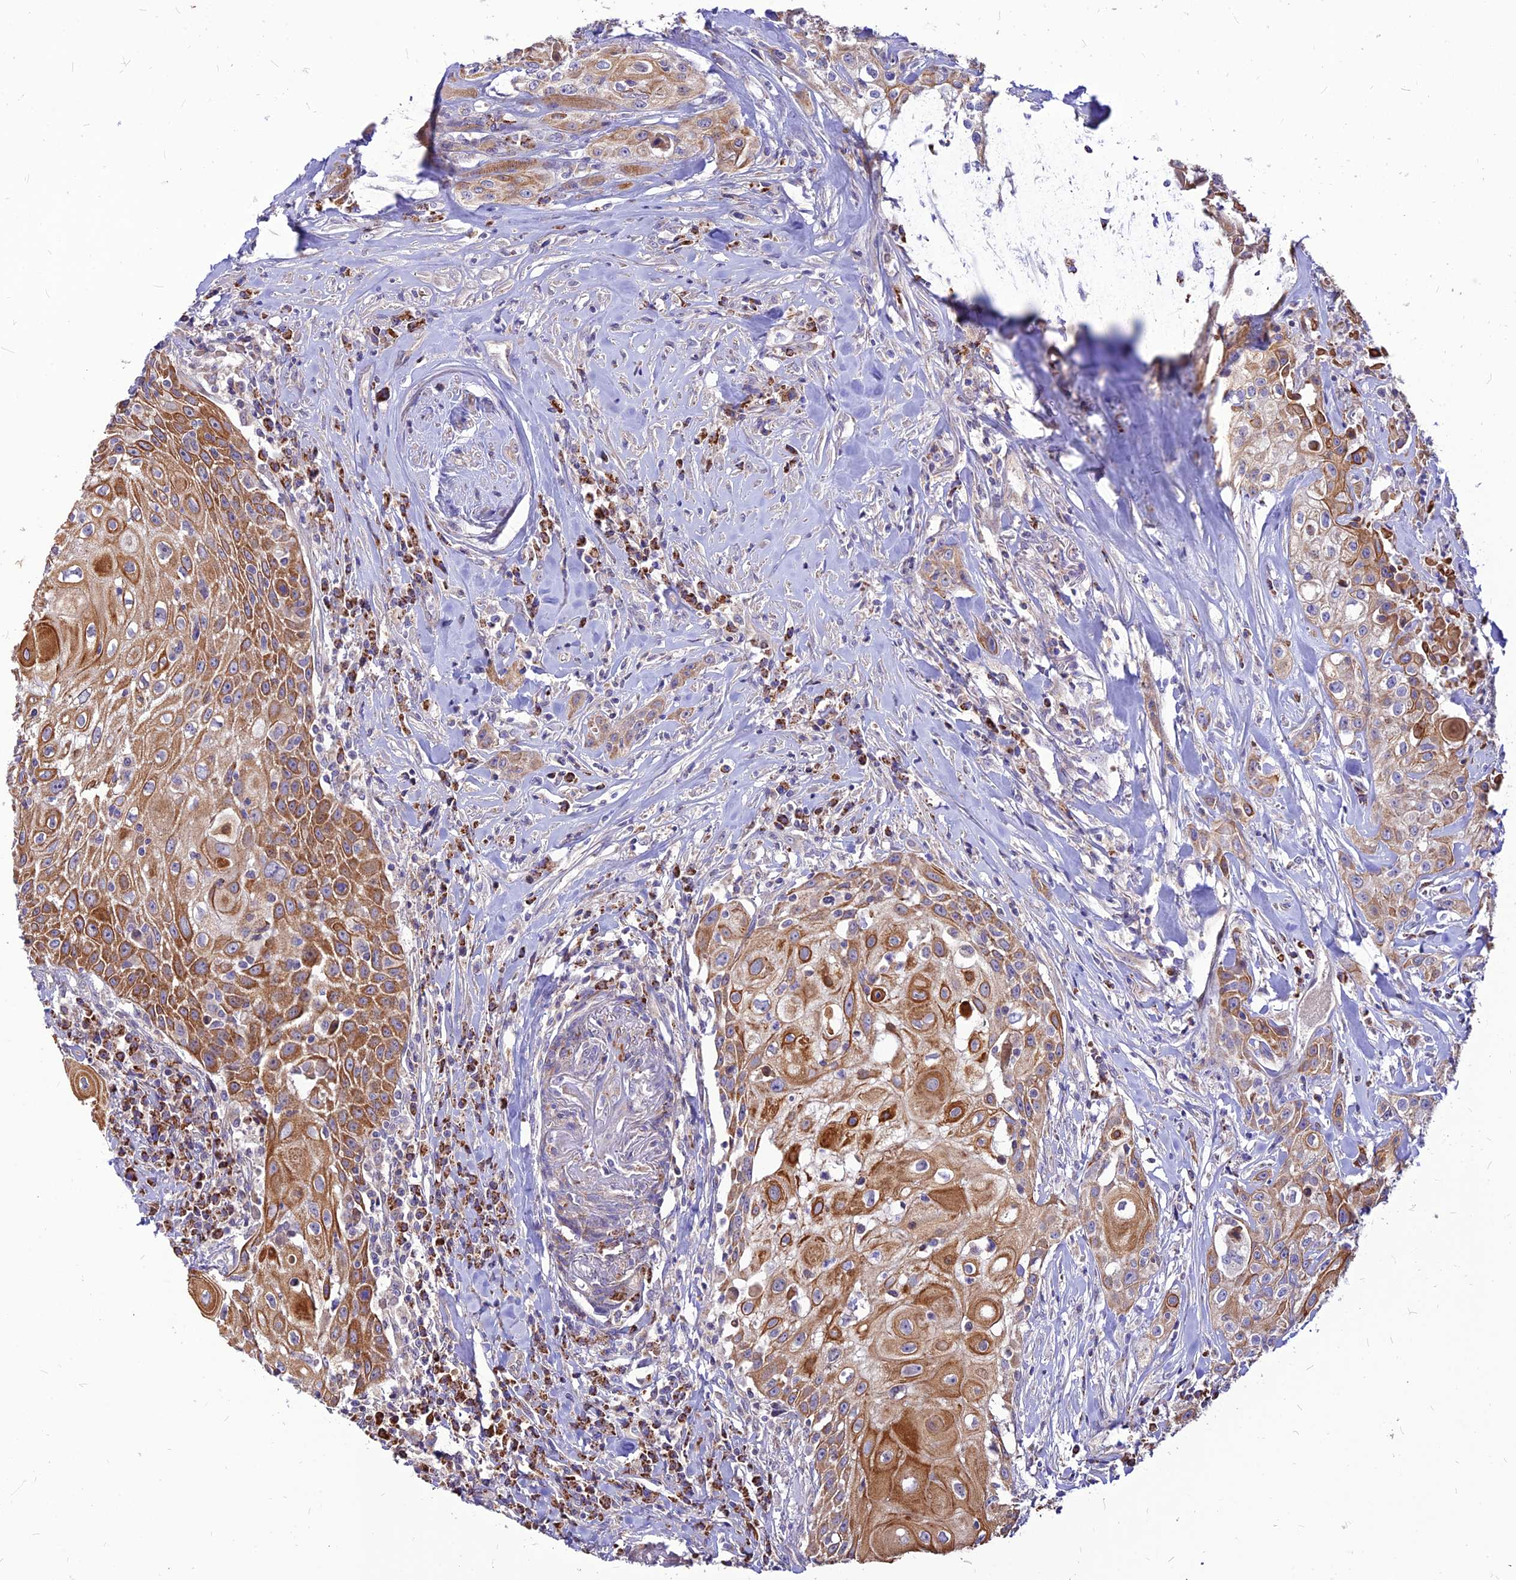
{"staining": {"intensity": "moderate", "quantity": ">75%", "location": "cytoplasmic/membranous"}, "tissue": "head and neck cancer", "cell_type": "Tumor cells", "image_type": "cancer", "snomed": [{"axis": "morphology", "description": "Squamous cell carcinoma, NOS"}, {"axis": "topography", "description": "Oral tissue"}, {"axis": "topography", "description": "Head-Neck"}], "caption": "Protein analysis of head and neck squamous cell carcinoma tissue reveals moderate cytoplasmic/membranous positivity in about >75% of tumor cells. Immunohistochemistry (ihc) stains the protein of interest in brown and the nuclei are stained blue.", "gene": "ECI1", "patient": {"sex": "female", "age": 82}}